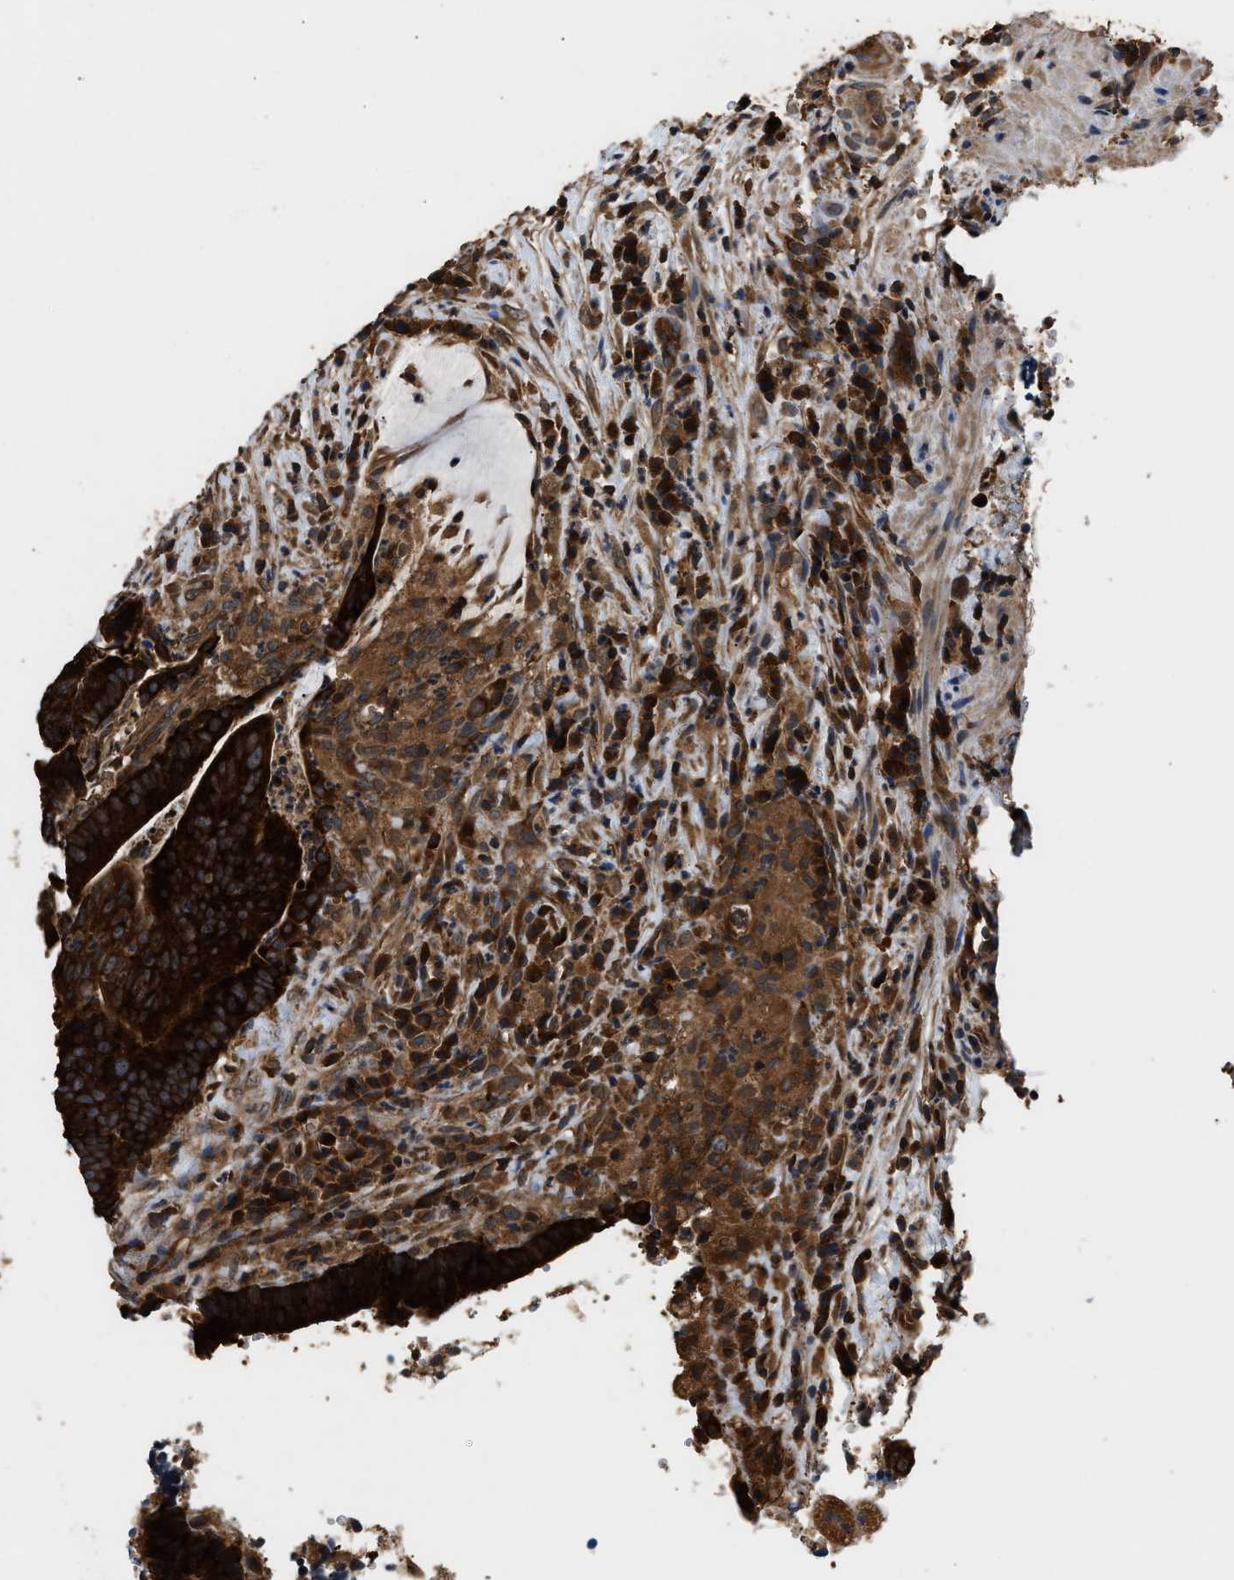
{"staining": {"intensity": "strong", "quantity": ">75%", "location": "cytoplasmic/membranous"}, "tissue": "colorectal cancer", "cell_type": "Tumor cells", "image_type": "cancer", "snomed": [{"axis": "morphology", "description": "Adenocarcinoma, NOS"}, {"axis": "topography", "description": "Colon"}], "caption": "Protein staining of colorectal cancer tissue reveals strong cytoplasmic/membranous positivity in approximately >75% of tumor cells. (DAB IHC with brightfield microscopy, high magnification).", "gene": "DNAJC2", "patient": {"sex": "female", "age": 66}}